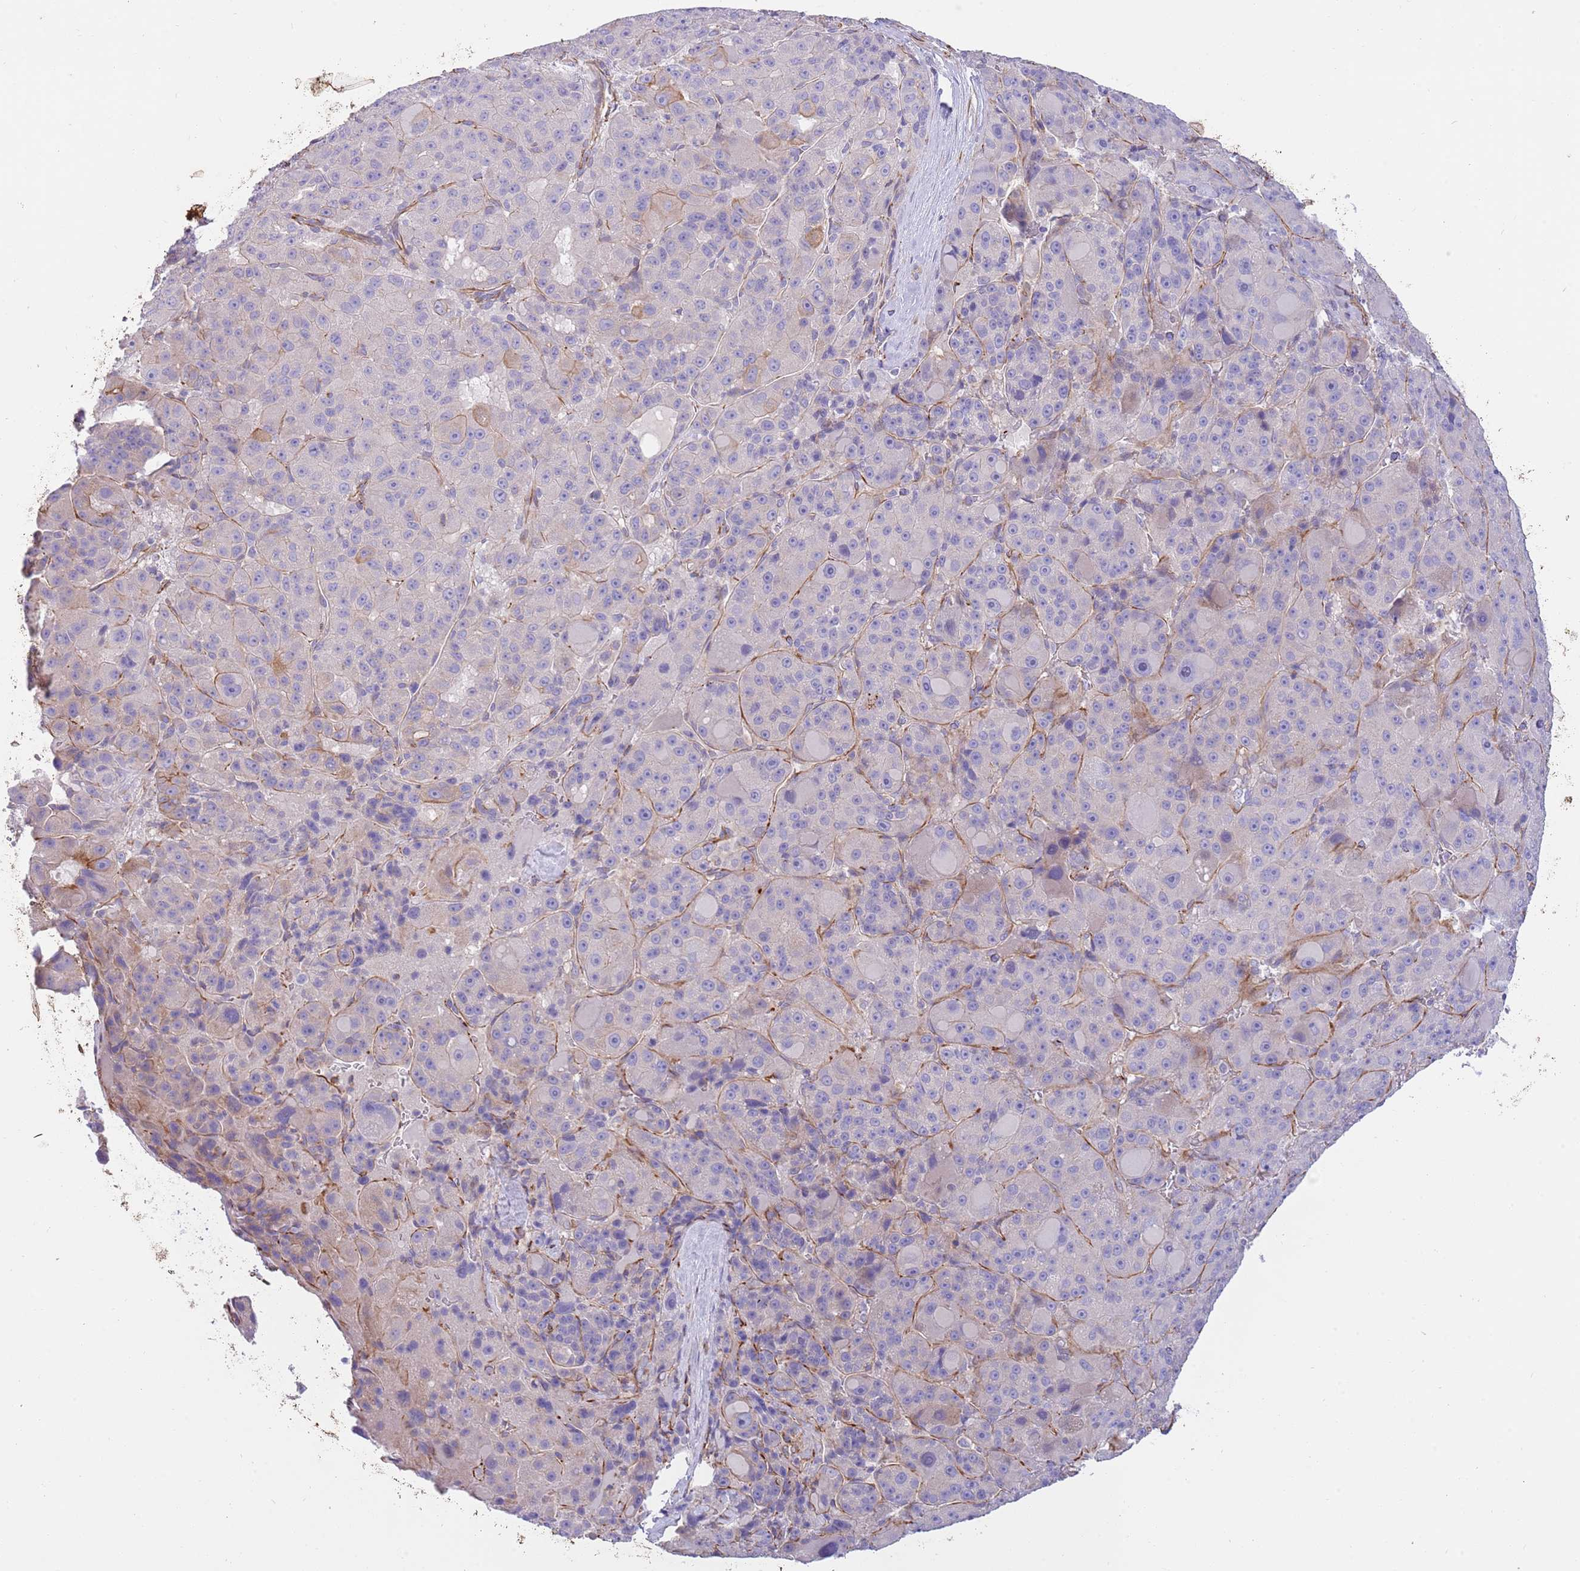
{"staining": {"intensity": "negative", "quantity": "none", "location": "none"}, "tissue": "liver cancer", "cell_type": "Tumor cells", "image_type": "cancer", "snomed": [{"axis": "morphology", "description": "Carcinoma, Hepatocellular, NOS"}, {"axis": "topography", "description": "Liver"}], "caption": "Tumor cells show no significant expression in liver cancer.", "gene": "MOGAT1", "patient": {"sex": "male", "age": 76}}